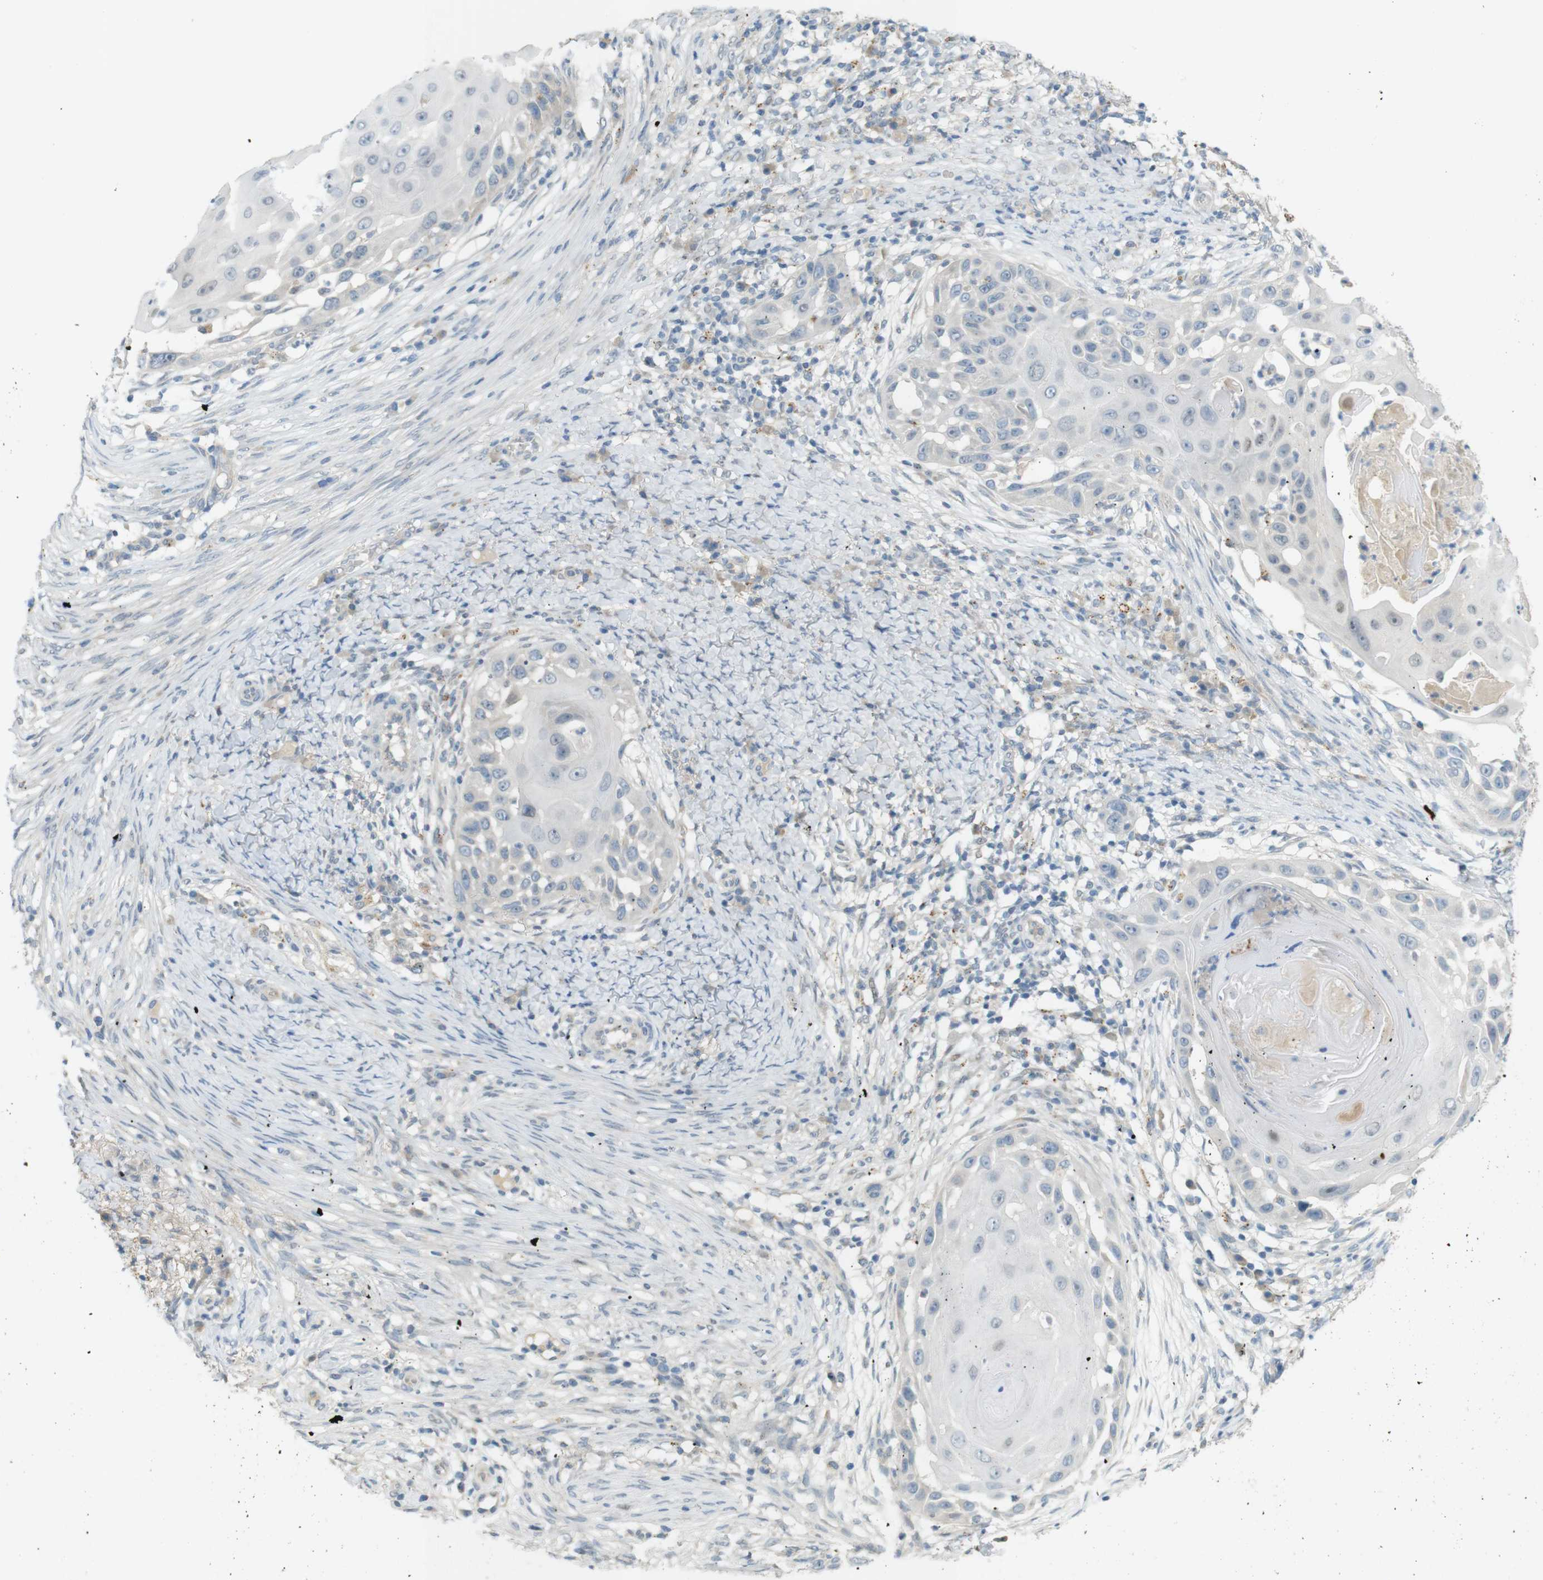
{"staining": {"intensity": "negative", "quantity": "none", "location": "none"}, "tissue": "skin cancer", "cell_type": "Tumor cells", "image_type": "cancer", "snomed": [{"axis": "morphology", "description": "Squamous cell carcinoma, NOS"}, {"axis": "topography", "description": "Skin"}], "caption": "The image demonstrates no significant positivity in tumor cells of squamous cell carcinoma (skin). (Stains: DAB IHC with hematoxylin counter stain, Microscopy: brightfield microscopy at high magnification).", "gene": "UGT8", "patient": {"sex": "female", "age": 44}}